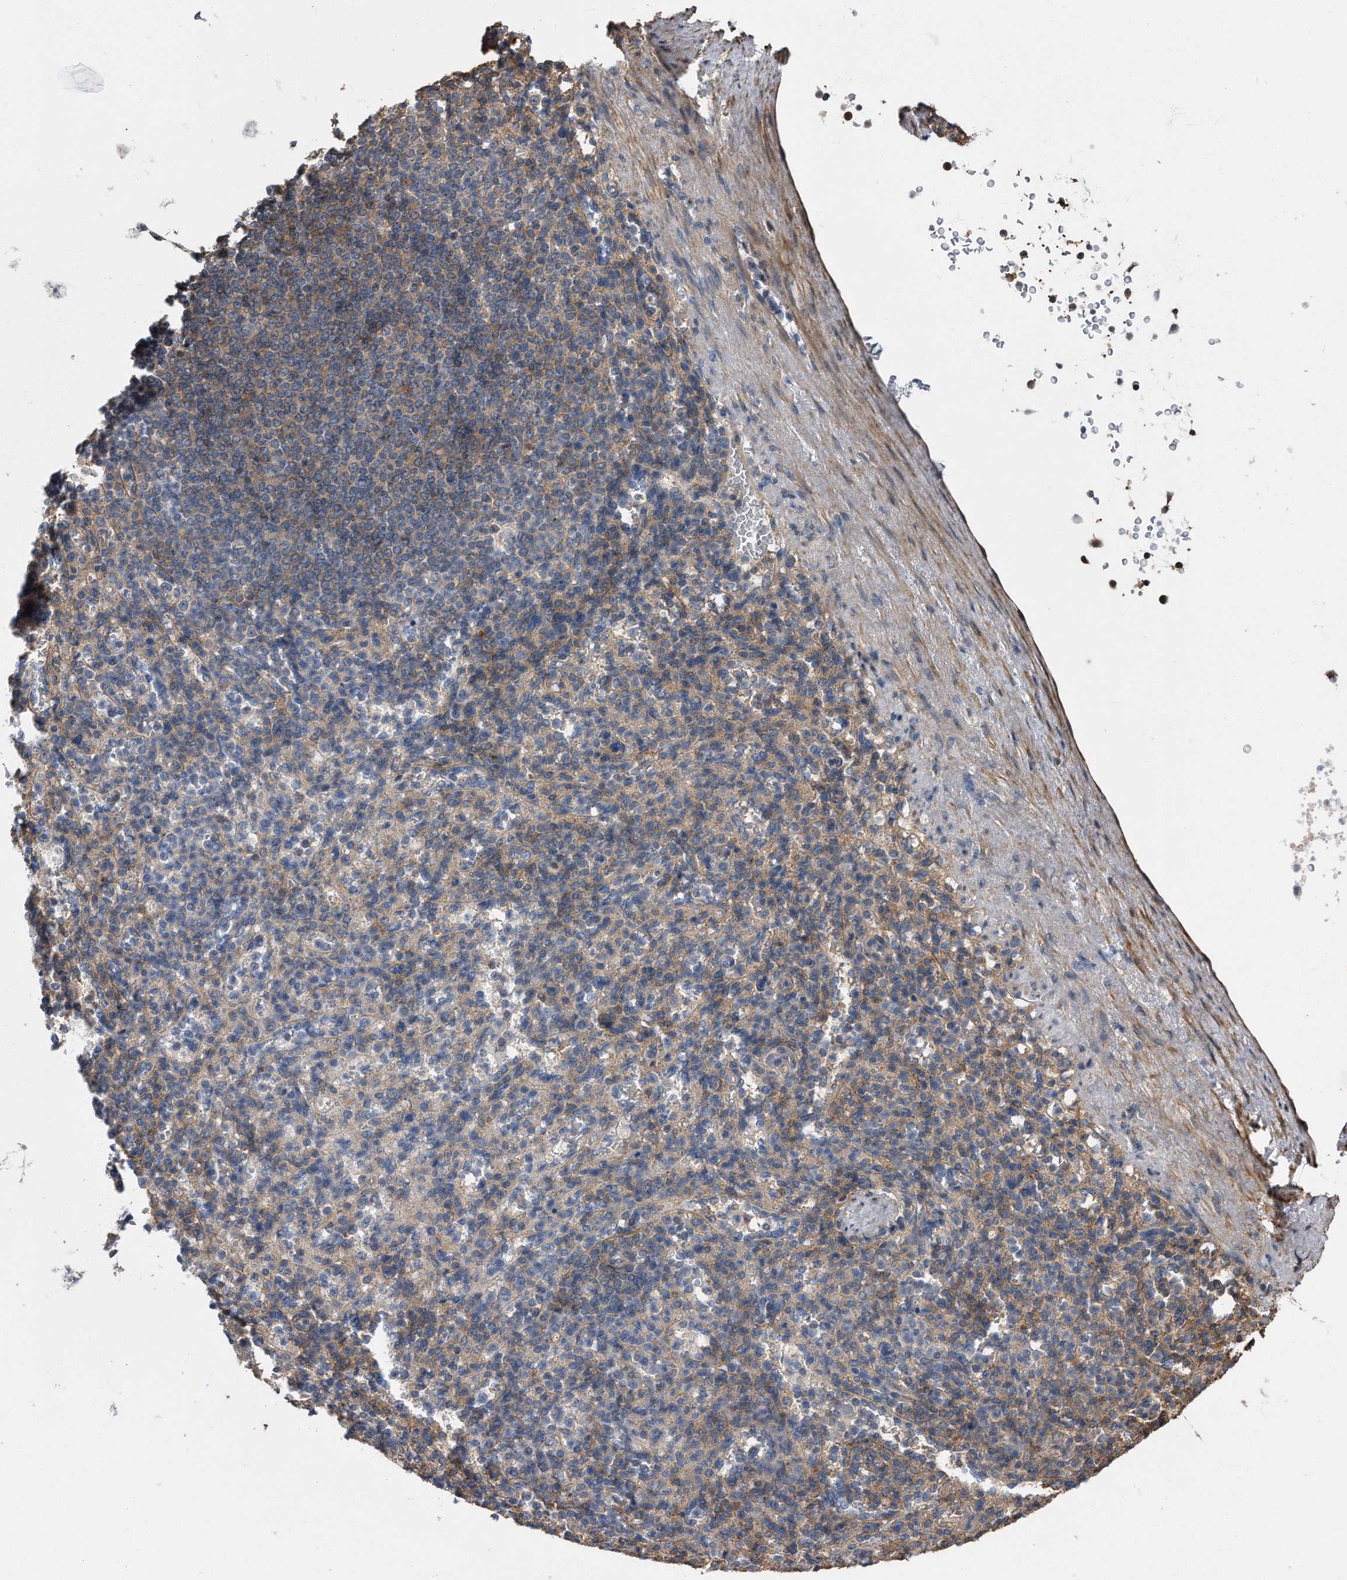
{"staining": {"intensity": "weak", "quantity": "25%-75%", "location": "cytoplasmic/membranous"}, "tissue": "spleen", "cell_type": "Cells in red pulp", "image_type": "normal", "snomed": [{"axis": "morphology", "description": "Normal tissue, NOS"}, {"axis": "topography", "description": "Spleen"}], "caption": "The photomicrograph shows staining of benign spleen, revealing weak cytoplasmic/membranous protein positivity (brown color) within cells in red pulp.", "gene": "KCND3", "patient": {"sex": "female", "age": 74}}